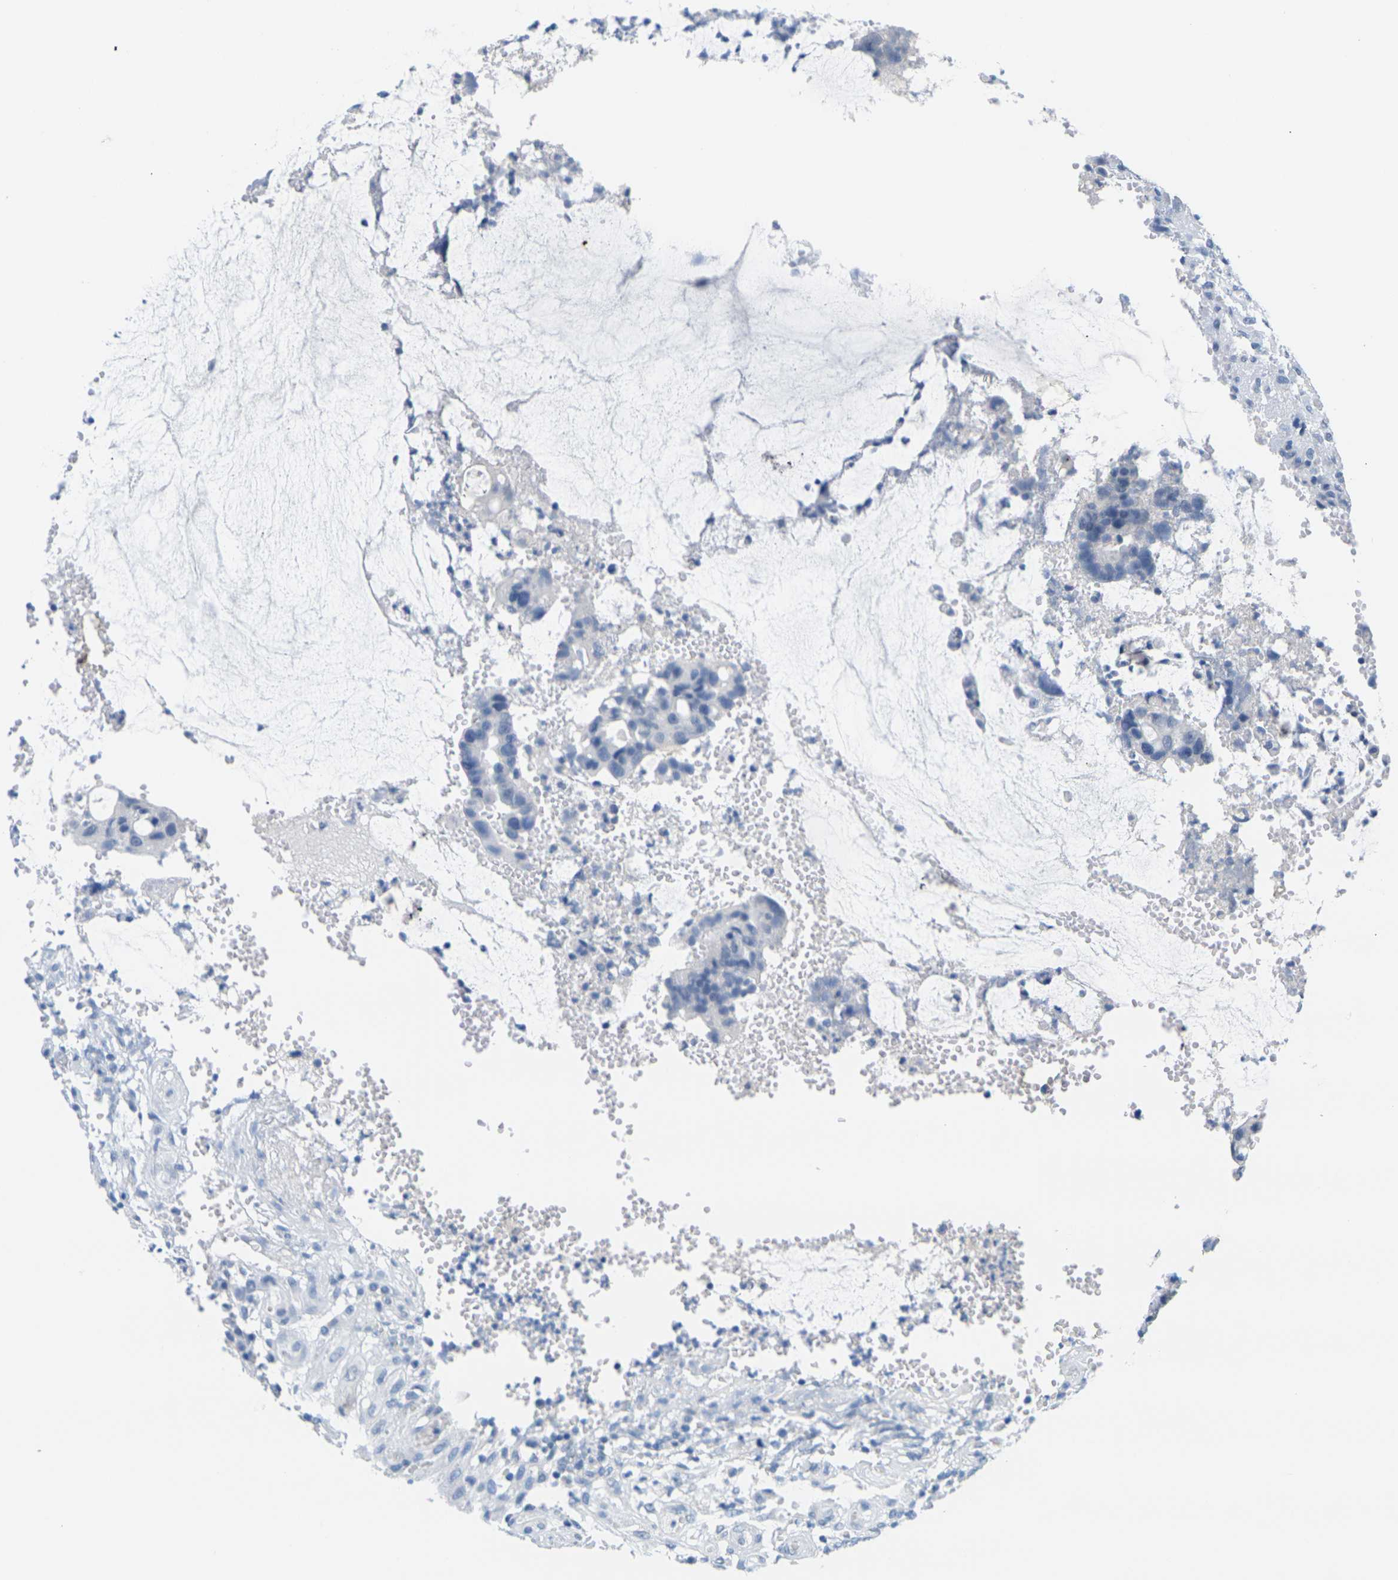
{"staining": {"intensity": "negative", "quantity": "none", "location": "none"}, "tissue": "colorectal cancer", "cell_type": "Tumor cells", "image_type": "cancer", "snomed": [{"axis": "morphology", "description": "Adenocarcinoma, NOS"}, {"axis": "topography", "description": "Colon"}], "caption": "Image shows no significant protein staining in tumor cells of colorectal adenocarcinoma. (Brightfield microscopy of DAB immunohistochemistry at high magnification).", "gene": "CTAG1A", "patient": {"sex": "female", "age": 57}}